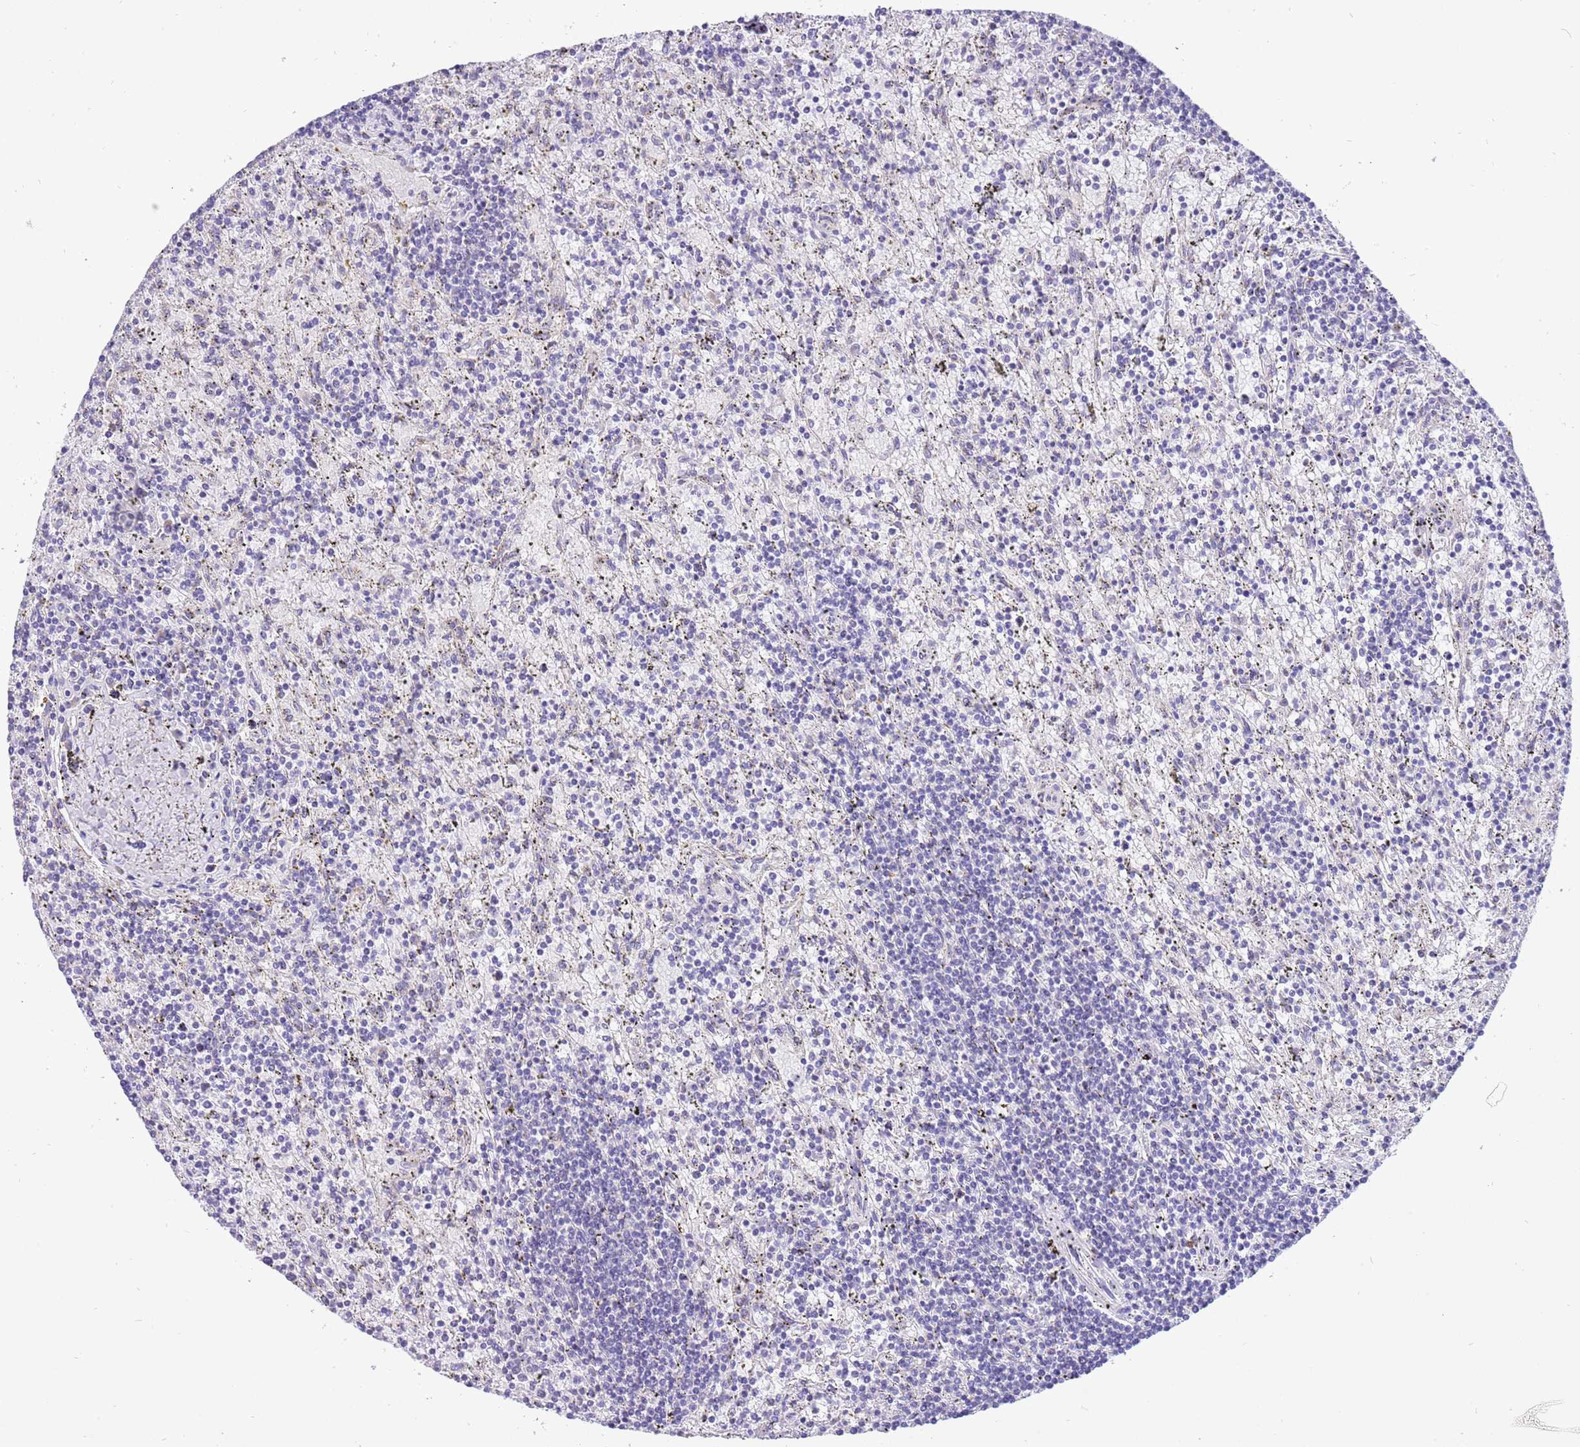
{"staining": {"intensity": "negative", "quantity": "none", "location": "none"}, "tissue": "lymphoma", "cell_type": "Tumor cells", "image_type": "cancer", "snomed": [{"axis": "morphology", "description": "Malignant lymphoma, non-Hodgkin's type, Low grade"}, {"axis": "topography", "description": "Spleen"}], "caption": "Immunohistochemical staining of low-grade malignant lymphoma, non-Hodgkin's type displays no significant staining in tumor cells. (DAB immunohistochemistry visualized using brightfield microscopy, high magnification).", "gene": "COX17", "patient": {"sex": "male", "age": 76}}